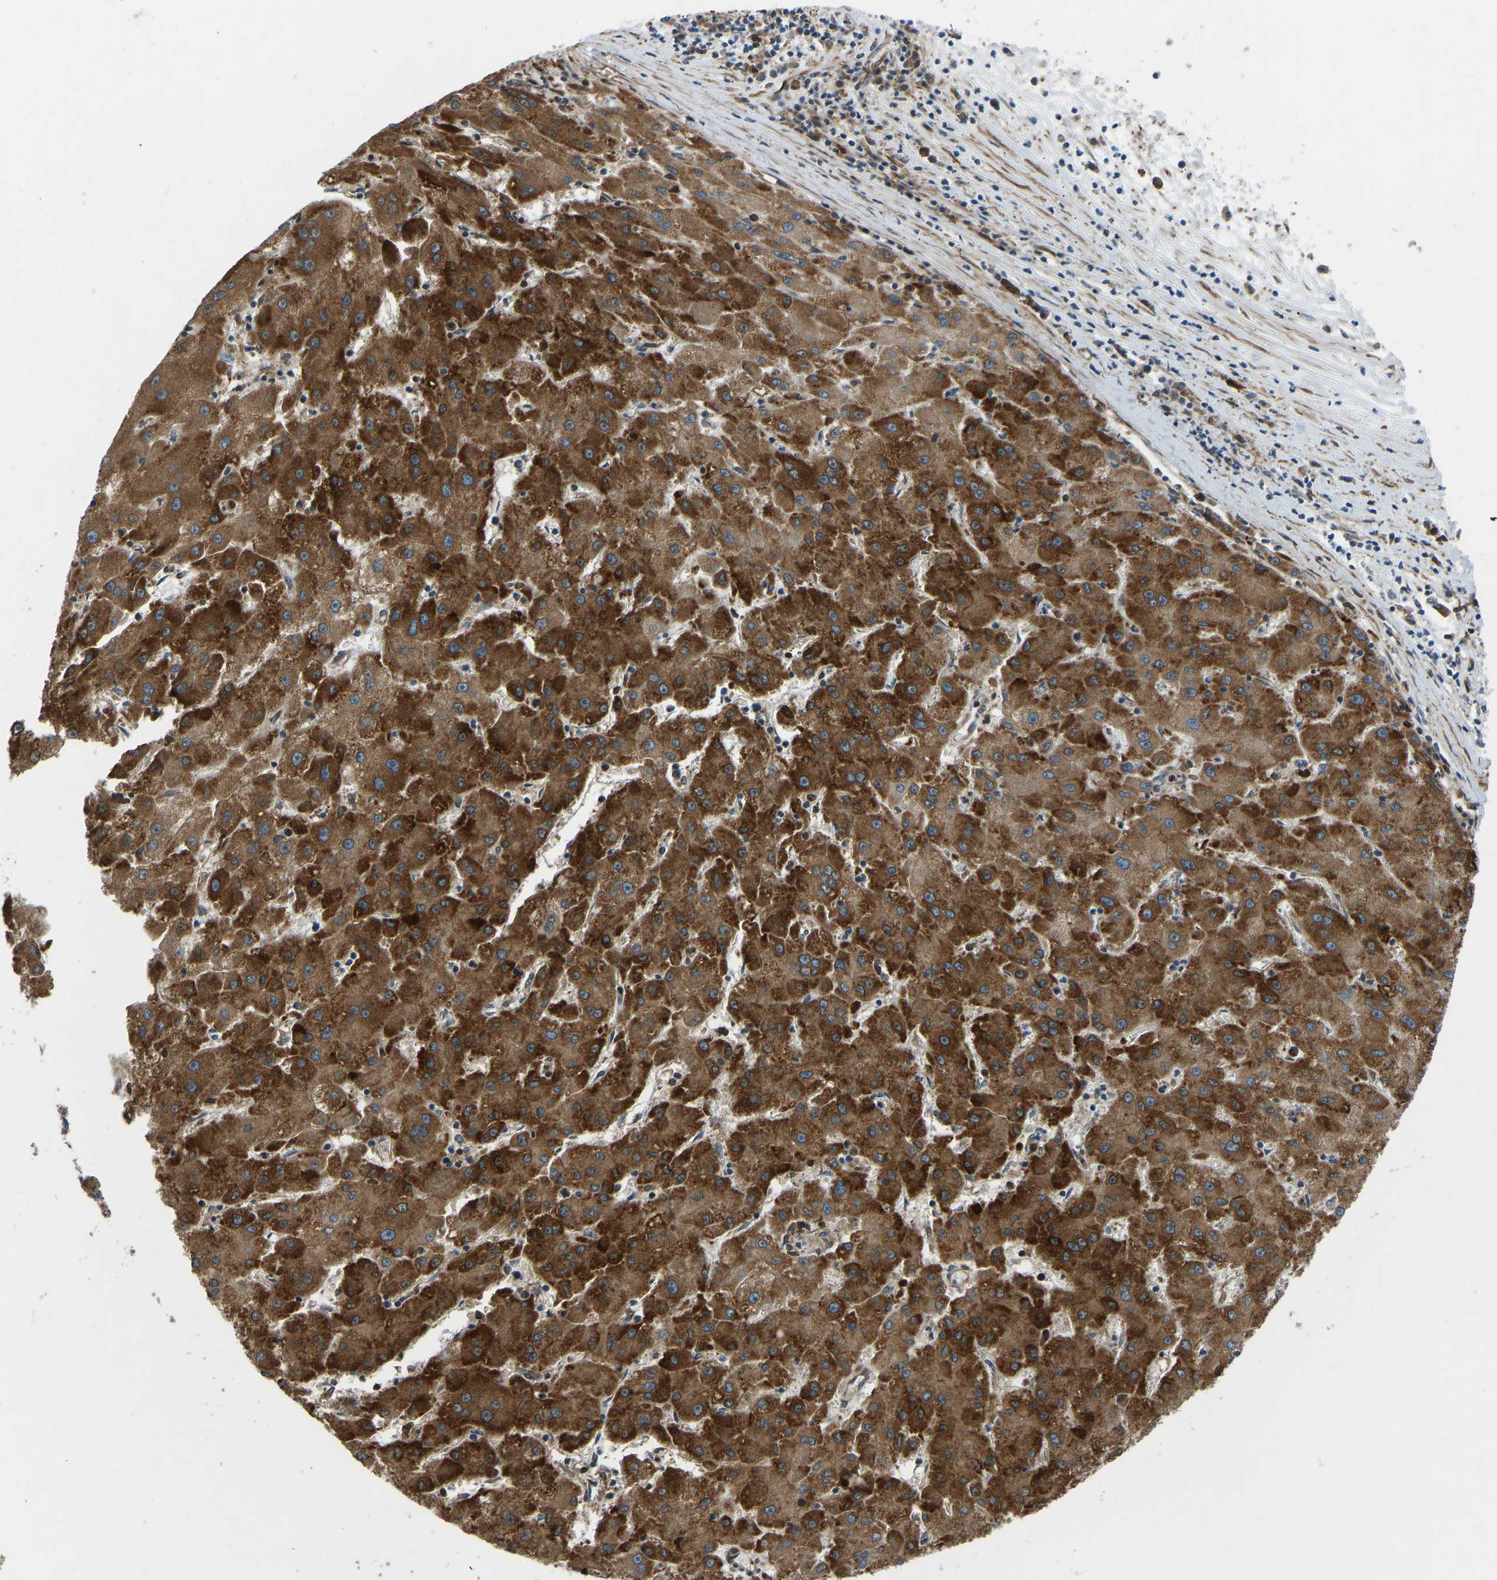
{"staining": {"intensity": "strong", "quantity": ">75%", "location": "cytoplasmic/membranous"}, "tissue": "liver cancer", "cell_type": "Tumor cells", "image_type": "cancer", "snomed": [{"axis": "morphology", "description": "Carcinoma, Hepatocellular, NOS"}, {"axis": "topography", "description": "Liver"}], "caption": "Tumor cells show high levels of strong cytoplasmic/membranous positivity in about >75% of cells in human hepatocellular carcinoma (liver).", "gene": "OS9", "patient": {"sex": "male", "age": 72}}